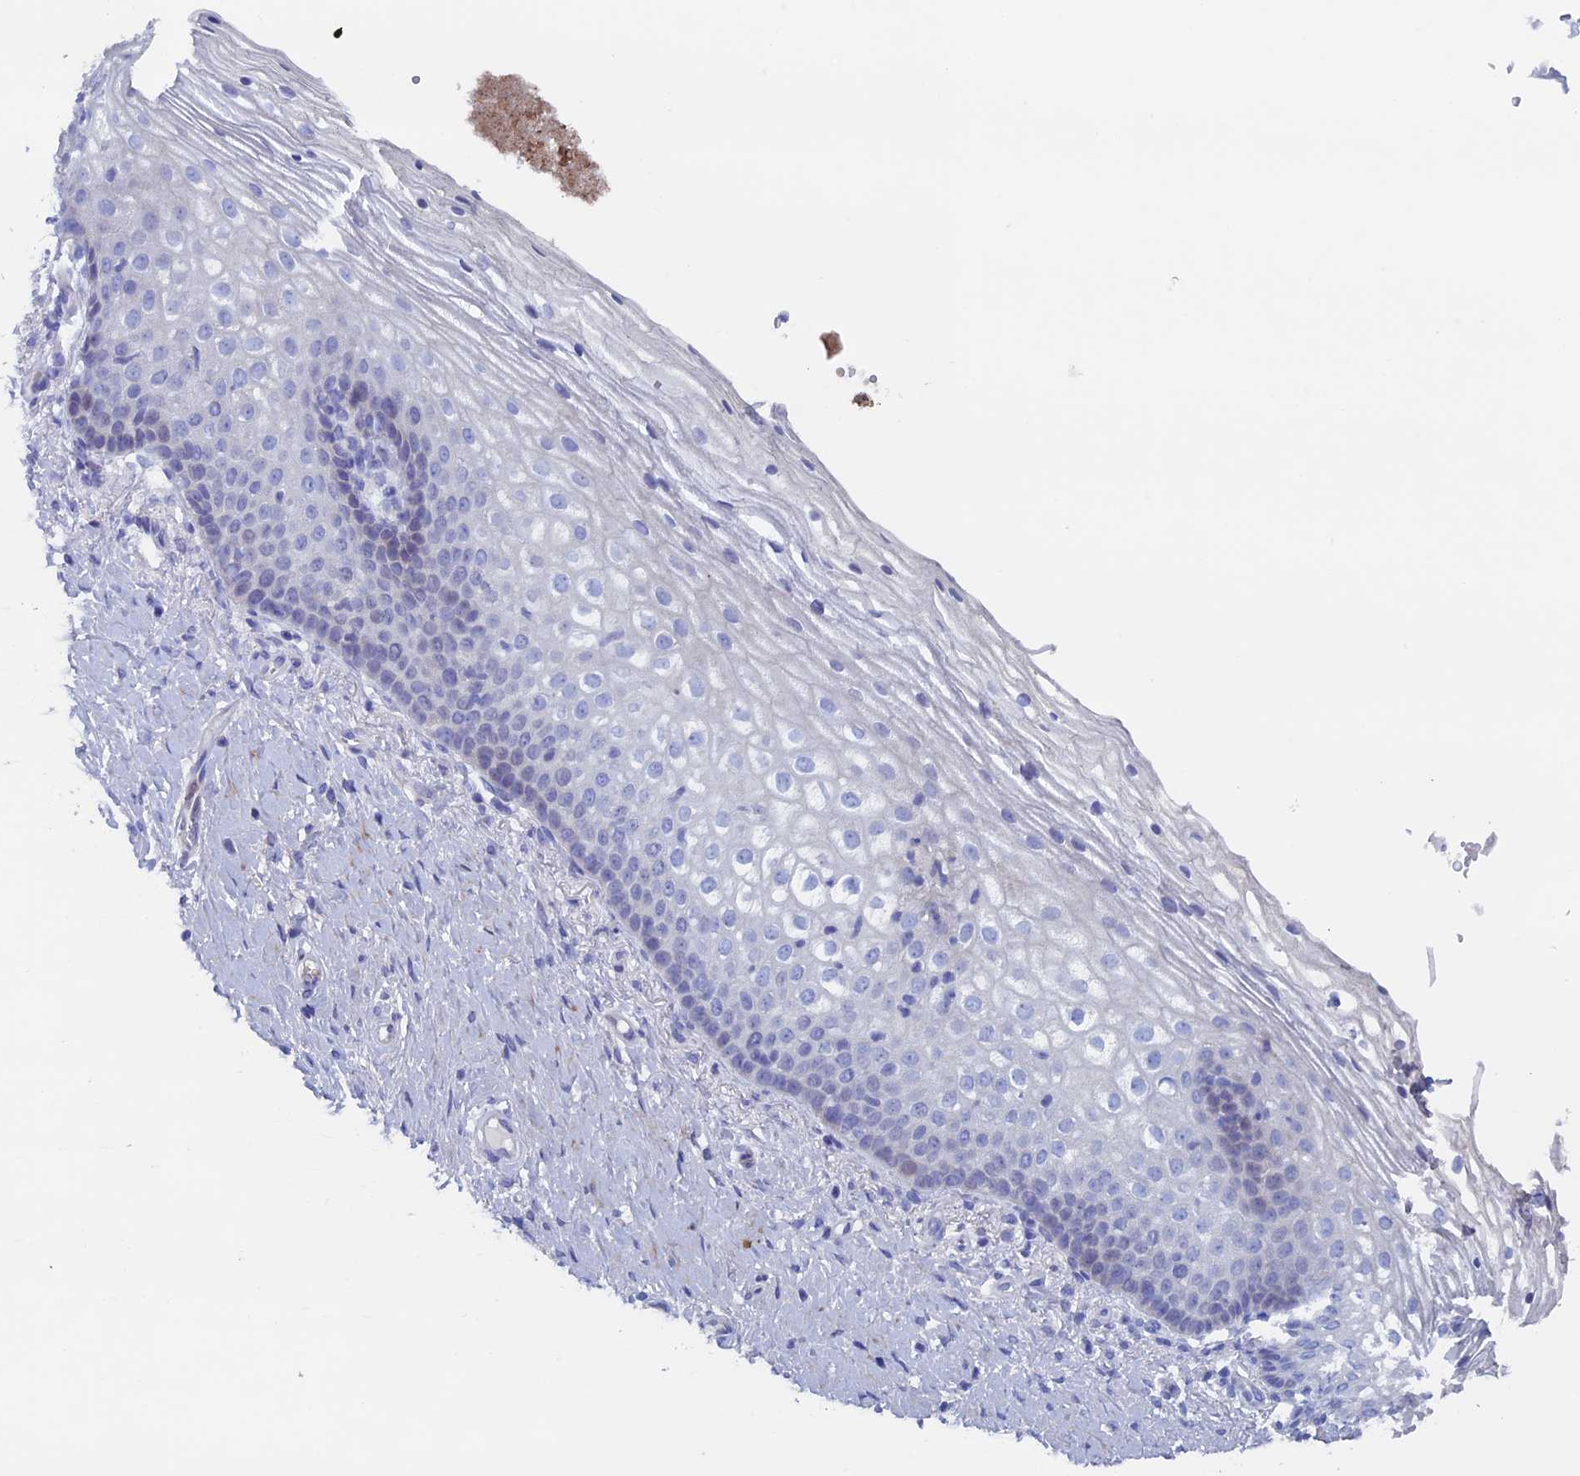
{"staining": {"intensity": "negative", "quantity": "none", "location": "none"}, "tissue": "vagina", "cell_type": "Squamous epithelial cells", "image_type": "normal", "snomed": [{"axis": "morphology", "description": "Normal tissue, NOS"}, {"axis": "topography", "description": "Vagina"}], "caption": "IHC of unremarkable human vagina reveals no staining in squamous epithelial cells.", "gene": "PSMC3IP", "patient": {"sex": "female", "age": 60}}